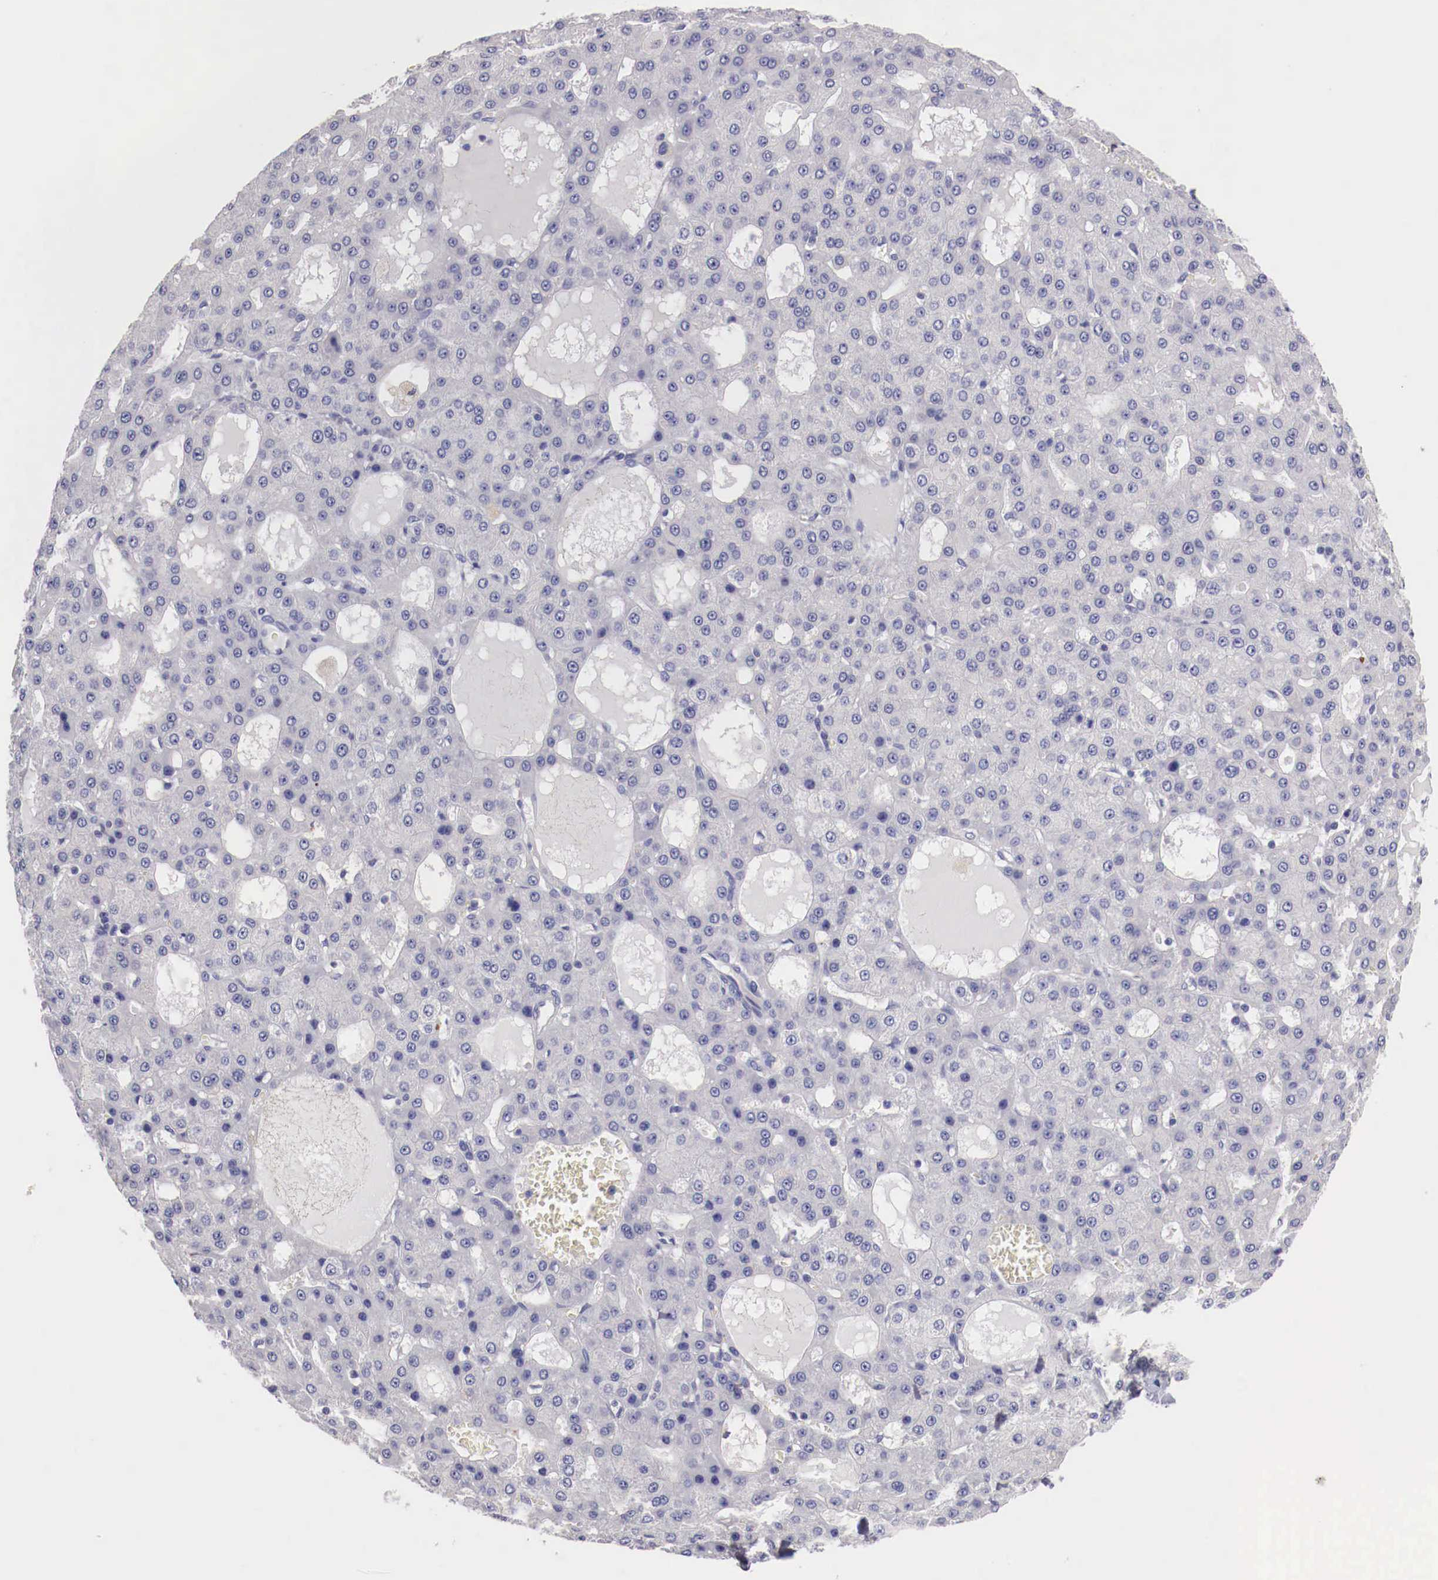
{"staining": {"intensity": "negative", "quantity": "none", "location": "none"}, "tissue": "liver cancer", "cell_type": "Tumor cells", "image_type": "cancer", "snomed": [{"axis": "morphology", "description": "Carcinoma, Hepatocellular, NOS"}, {"axis": "topography", "description": "Liver"}], "caption": "This is a image of immunohistochemistry (IHC) staining of liver cancer, which shows no staining in tumor cells.", "gene": "PITPNA", "patient": {"sex": "male", "age": 47}}